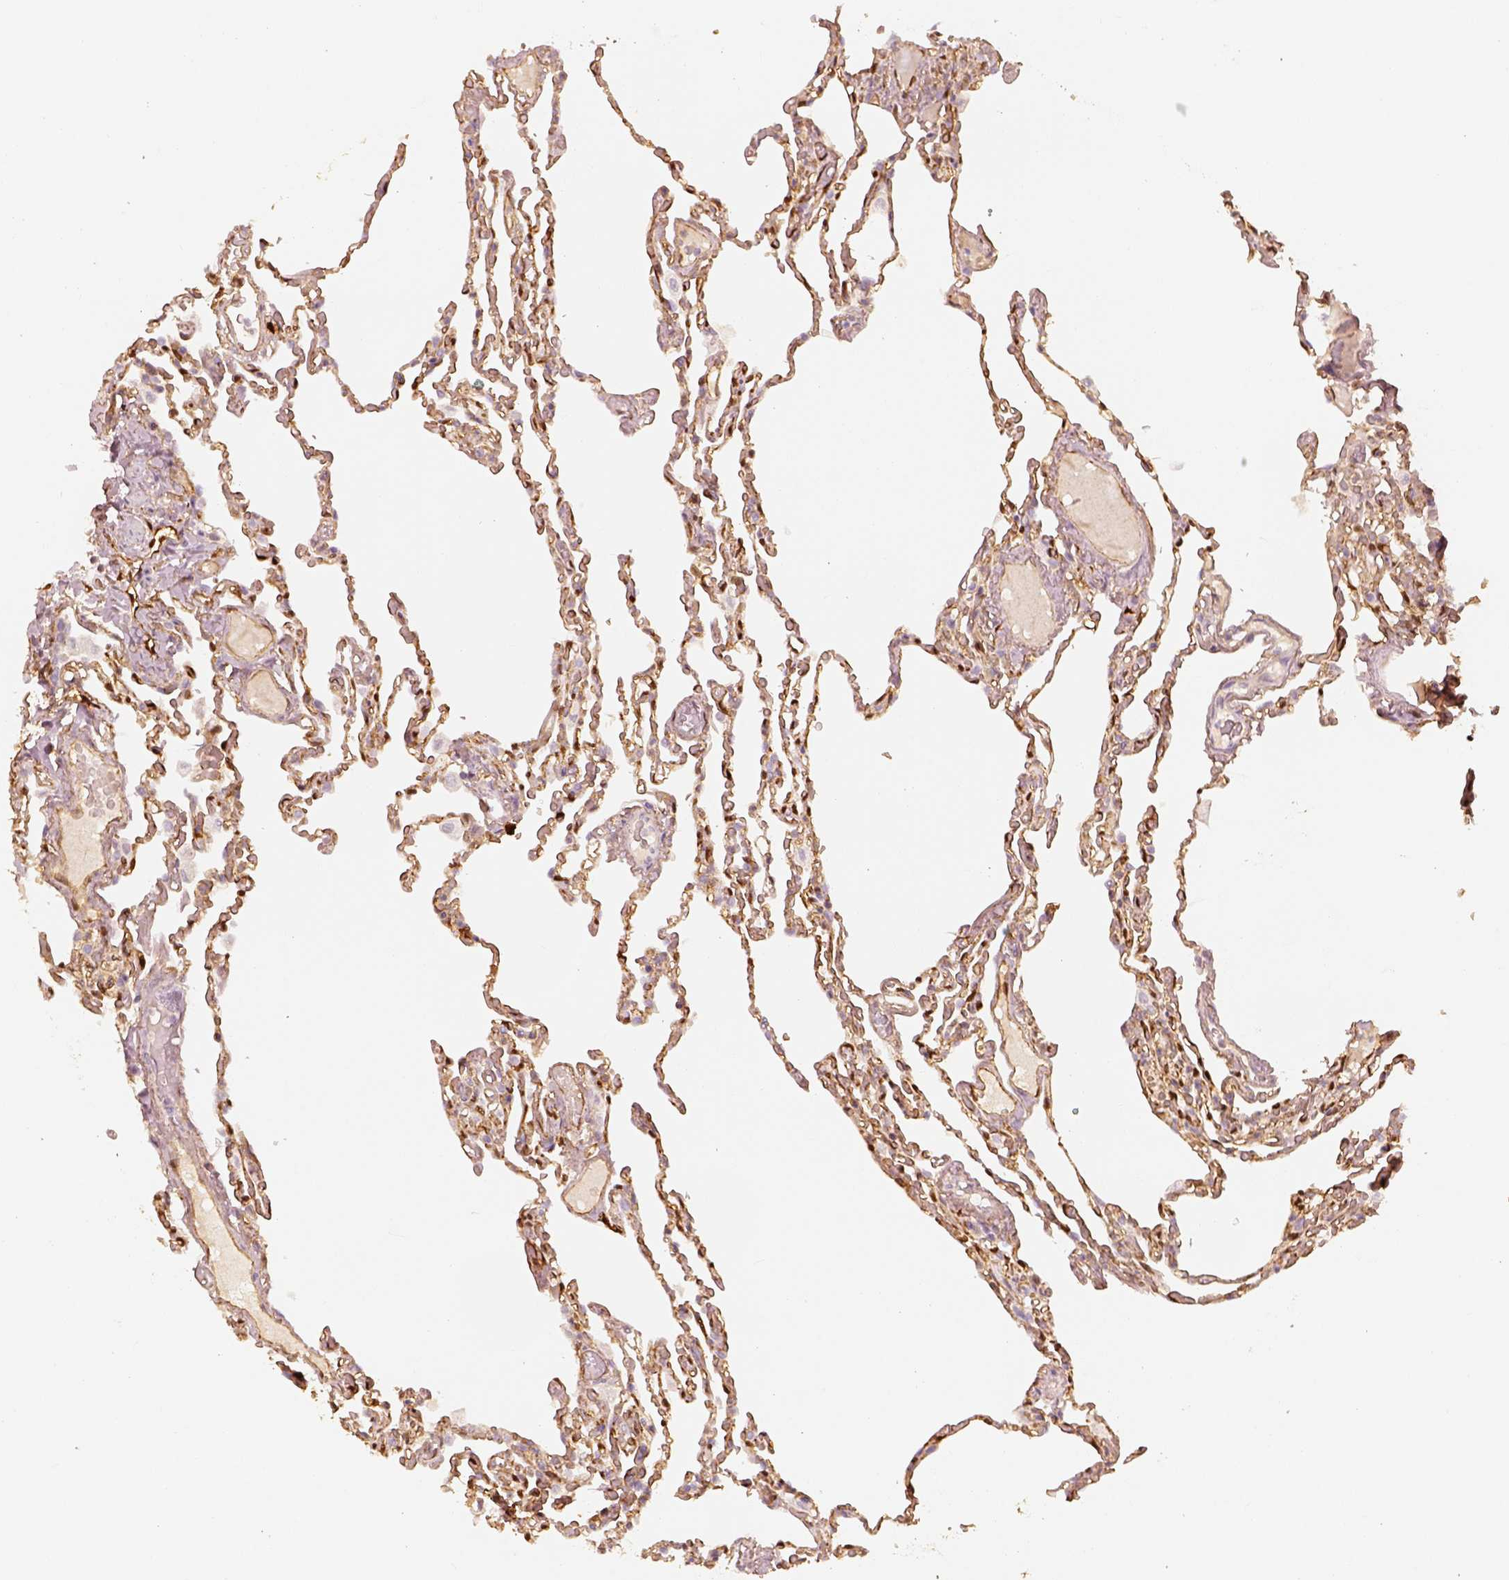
{"staining": {"intensity": "strong", "quantity": "25%-75%", "location": "cytoplasmic/membranous,nuclear"}, "tissue": "lung", "cell_type": "Alveolar cells", "image_type": "normal", "snomed": [{"axis": "morphology", "description": "Normal tissue, NOS"}, {"axis": "topography", "description": "Lung"}], "caption": "The immunohistochemical stain shows strong cytoplasmic/membranous,nuclear staining in alveolar cells of benign lung. The staining is performed using DAB brown chromogen to label protein expression. The nuclei are counter-stained blue using hematoxylin.", "gene": "FSCN1", "patient": {"sex": "female", "age": 43}}